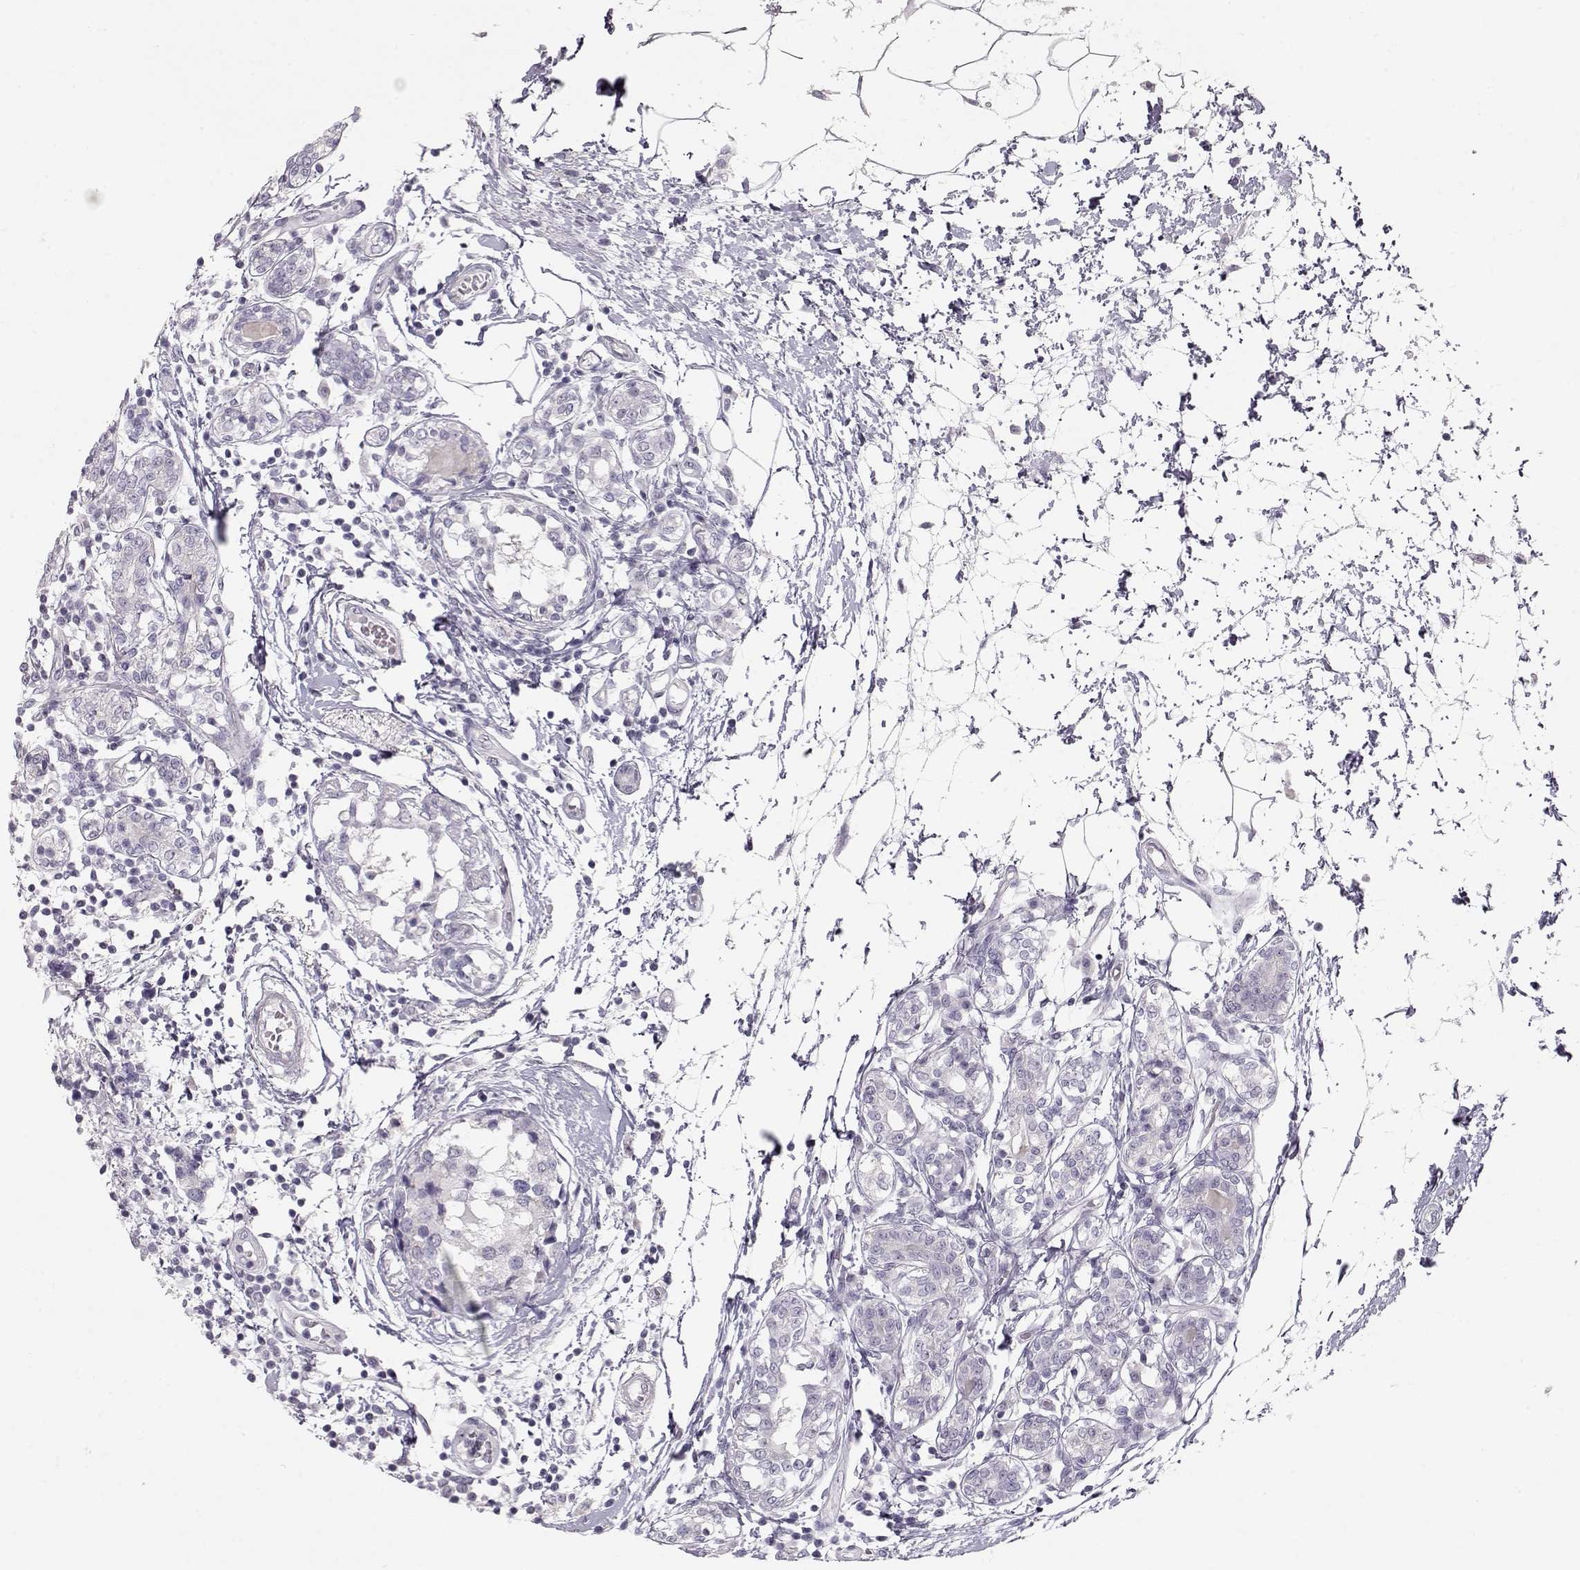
{"staining": {"intensity": "negative", "quantity": "none", "location": "none"}, "tissue": "breast cancer", "cell_type": "Tumor cells", "image_type": "cancer", "snomed": [{"axis": "morphology", "description": "Lobular carcinoma"}, {"axis": "topography", "description": "Breast"}], "caption": "A micrograph of breast cancer stained for a protein displays no brown staining in tumor cells.", "gene": "FAM205A", "patient": {"sex": "female", "age": 59}}